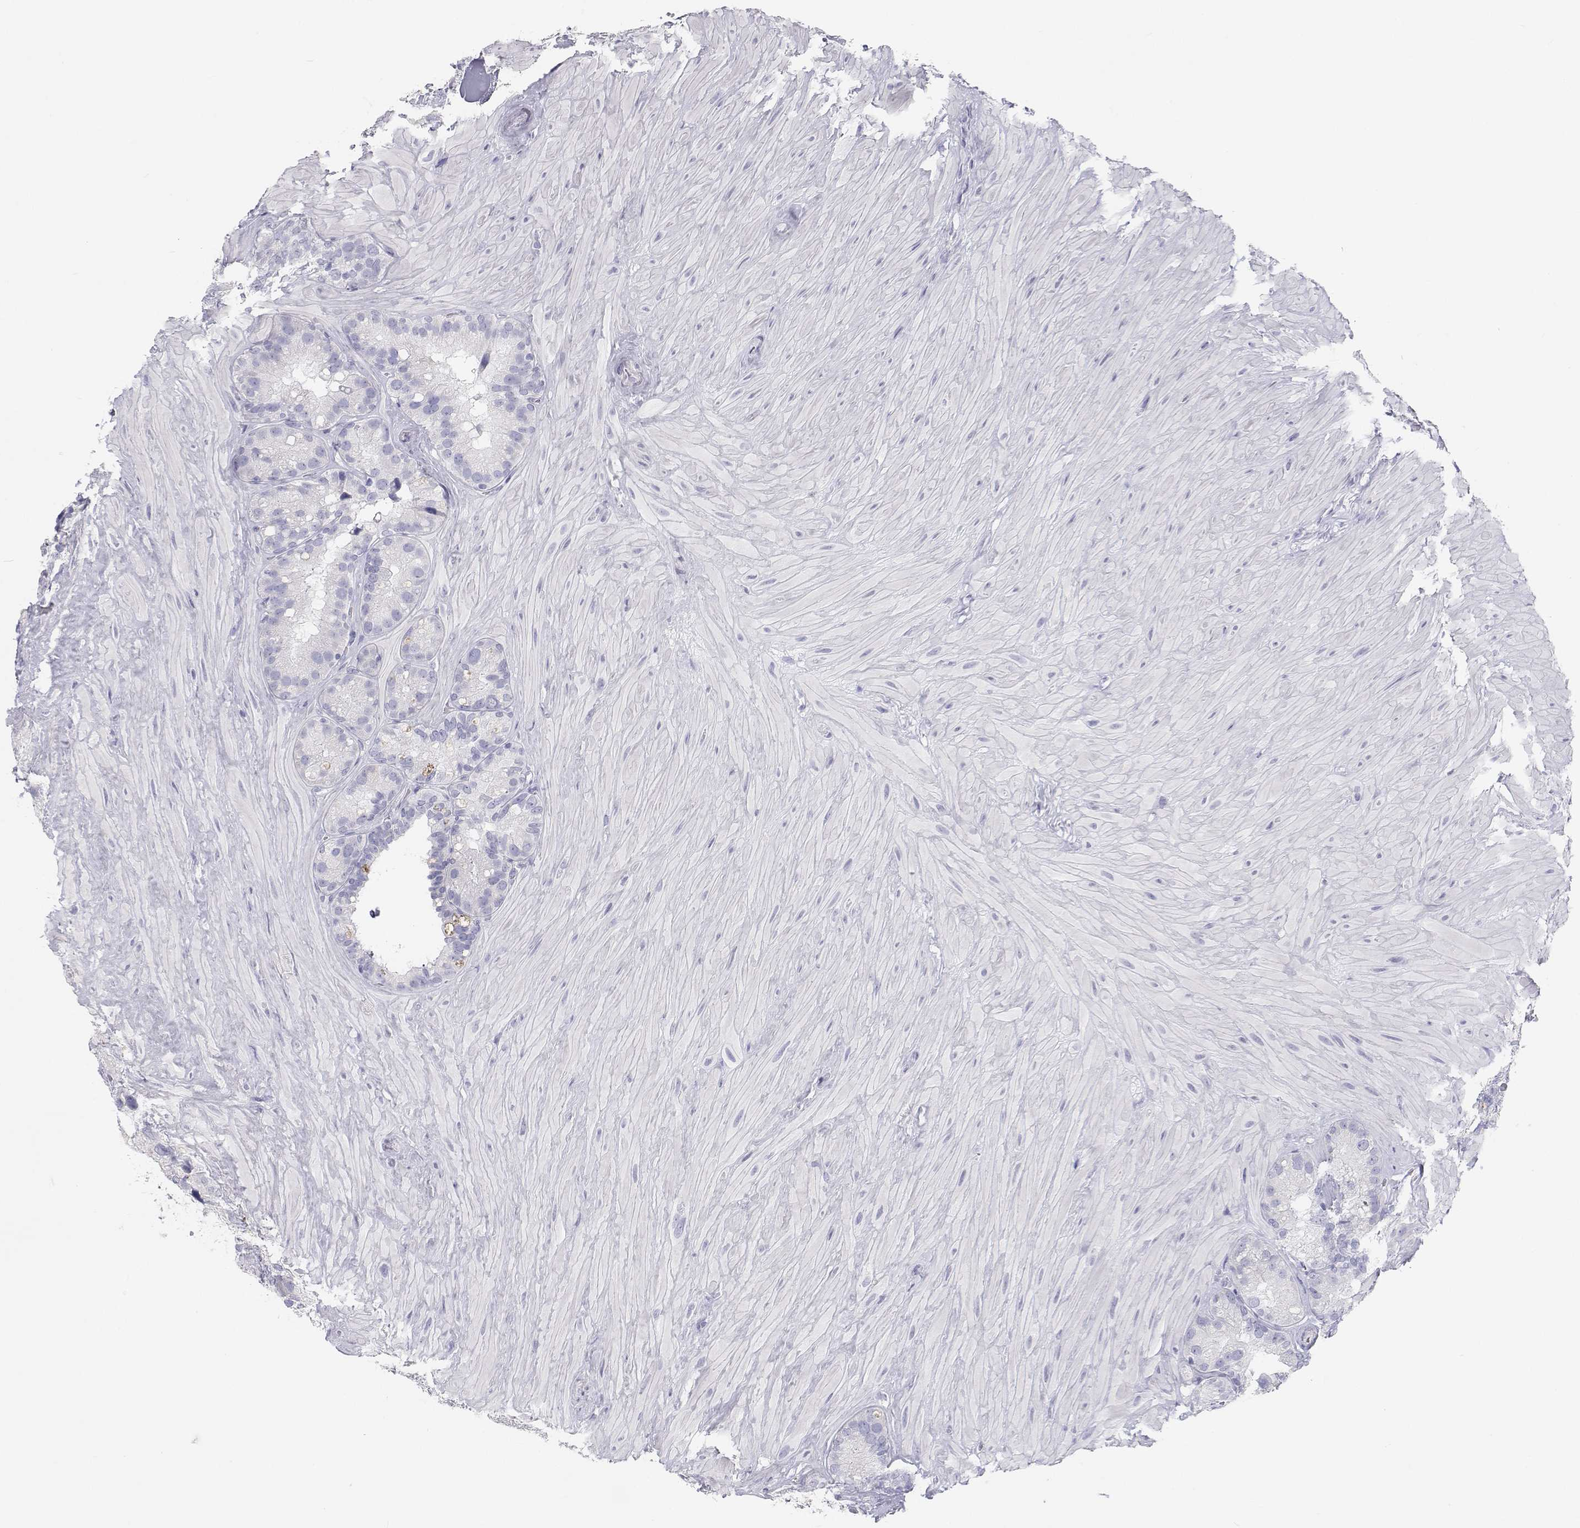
{"staining": {"intensity": "weak", "quantity": "<25%", "location": "cytoplasmic/membranous"}, "tissue": "seminal vesicle", "cell_type": "Glandular cells", "image_type": "normal", "snomed": [{"axis": "morphology", "description": "Normal tissue, NOS"}, {"axis": "topography", "description": "Seminal veicle"}], "caption": "DAB (3,3'-diaminobenzidine) immunohistochemical staining of benign human seminal vesicle reveals no significant positivity in glandular cells. Nuclei are stained in blue.", "gene": "TTN", "patient": {"sex": "male", "age": 60}}